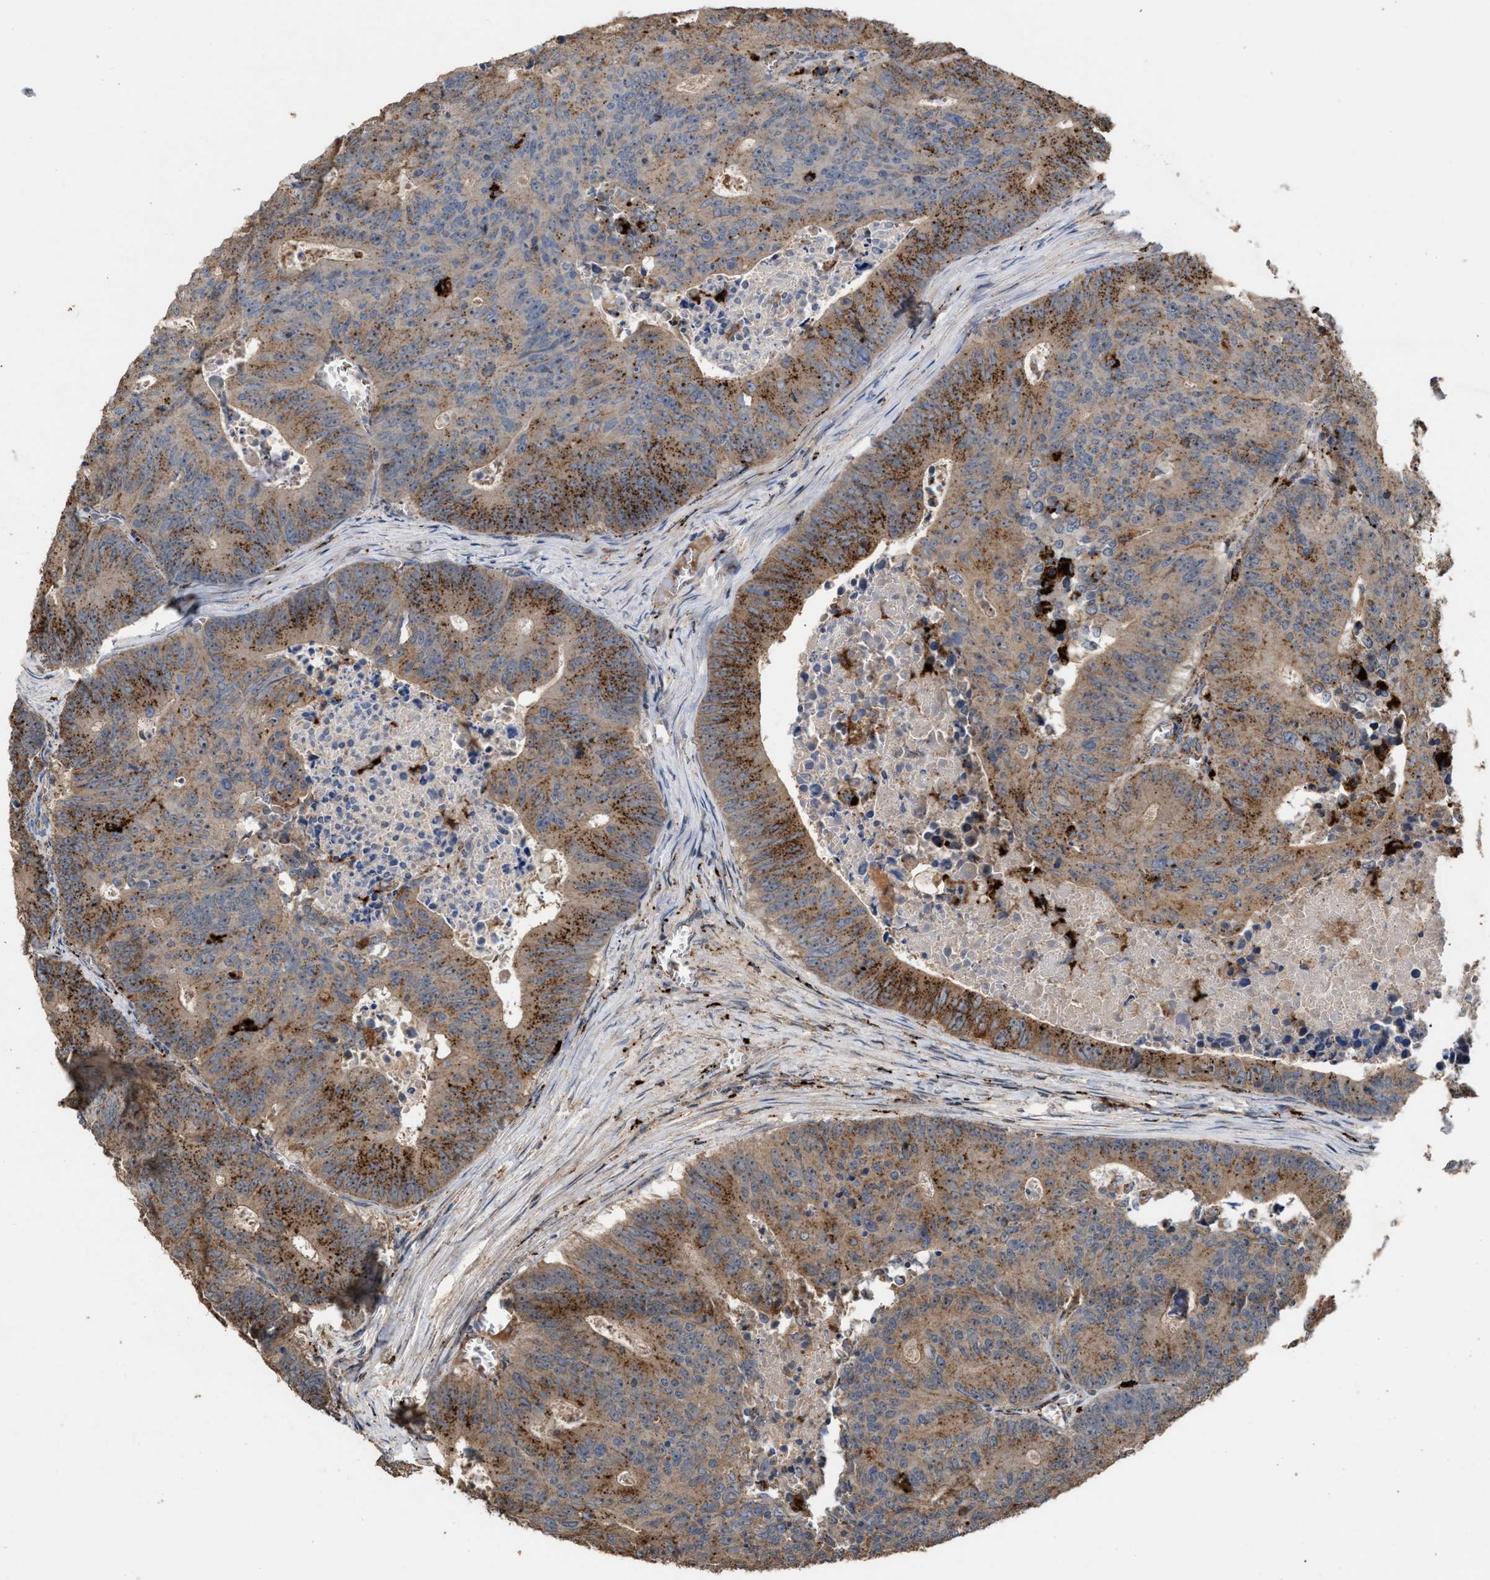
{"staining": {"intensity": "moderate", "quantity": ">75%", "location": "cytoplasmic/membranous"}, "tissue": "colorectal cancer", "cell_type": "Tumor cells", "image_type": "cancer", "snomed": [{"axis": "morphology", "description": "Adenocarcinoma, NOS"}, {"axis": "topography", "description": "Colon"}], "caption": "Immunohistochemical staining of adenocarcinoma (colorectal) exhibits medium levels of moderate cytoplasmic/membranous protein staining in approximately >75% of tumor cells.", "gene": "ELMO3", "patient": {"sex": "male", "age": 87}}